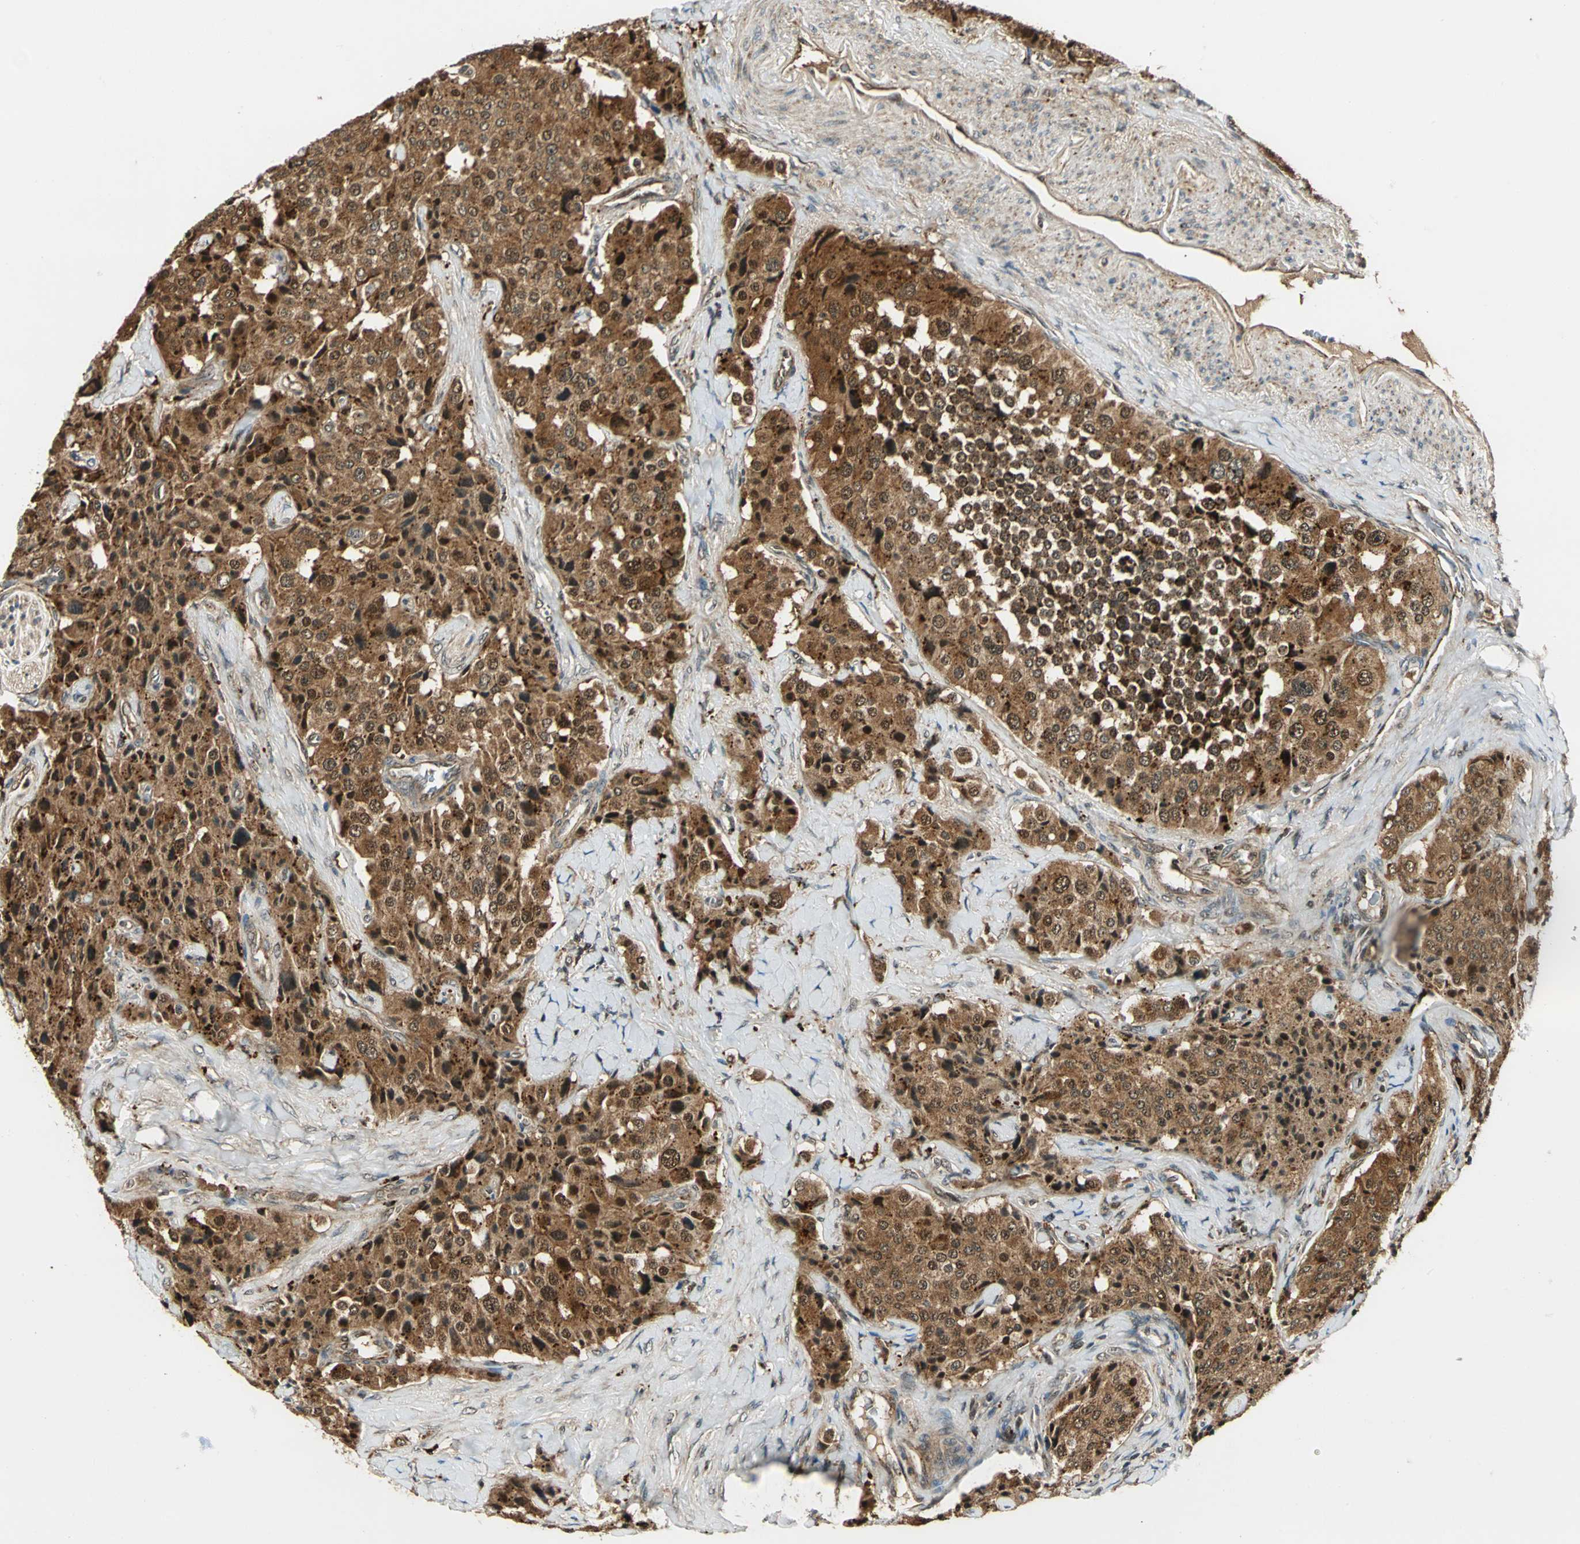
{"staining": {"intensity": "moderate", "quantity": ">75%", "location": "cytoplasmic/membranous,nuclear"}, "tissue": "carcinoid", "cell_type": "Tumor cells", "image_type": "cancer", "snomed": [{"axis": "morphology", "description": "Carcinoid, malignant, NOS"}, {"axis": "topography", "description": "Colon"}], "caption": "Carcinoid was stained to show a protein in brown. There is medium levels of moderate cytoplasmic/membranous and nuclear expression in approximately >75% of tumor cells. (DAB = brown stain, brightfield microscopy at high magnification).", "gene": "PPP1R13L", "patient": {"sex": "female", "age": 61}}